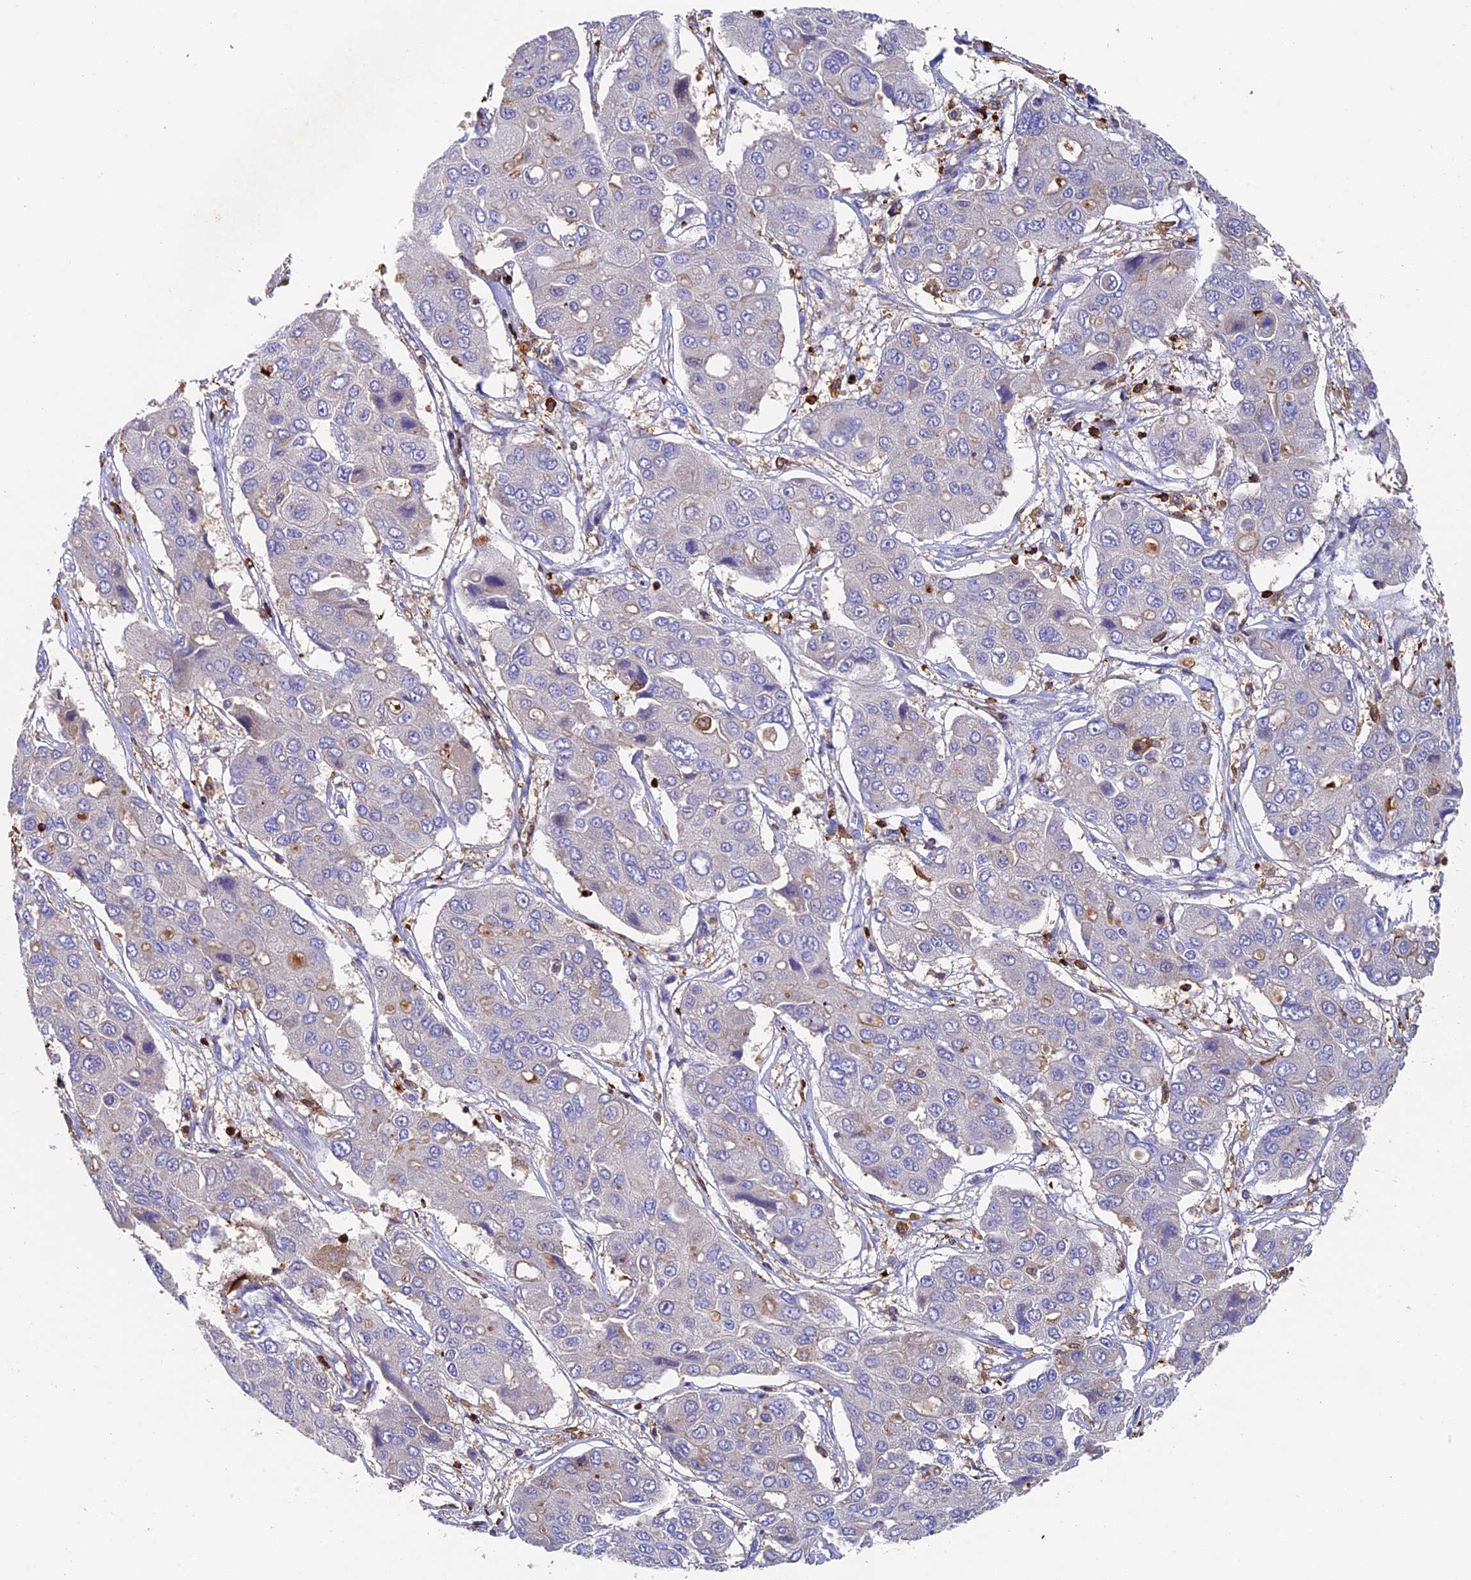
{"staining": {"intensity": "negative", "quantity": "none", "location": "none"}, "tissue": "liver cancer", "cell_type": "Tumor cells", "image_type": "cancer", "snomed": [{"axis": "morphology", "description": "Cholangiocarcinoma"}, {"axis": "topography", "description": "Liver"}], "caption": "There is no significant staining in tumor cells of liver cancer (cholangiocarcinoma).", "gene": "ADAT1", "patient": {"sex": "male", "age": 67}}